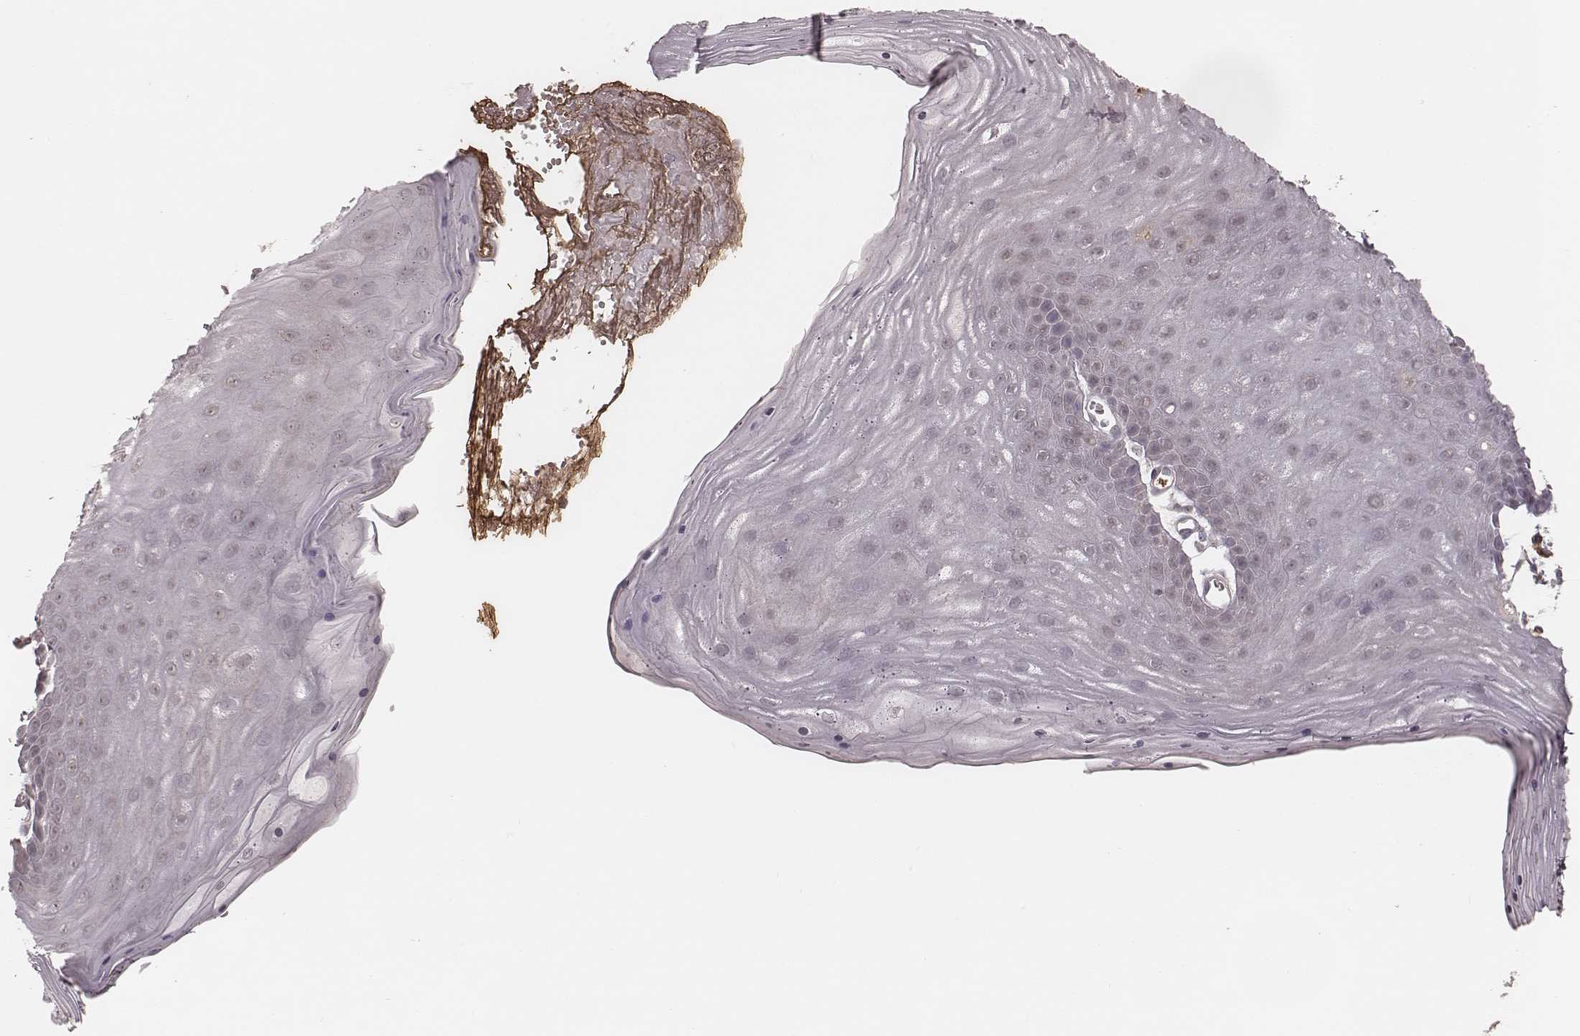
{"staining": {"intensity": "negative", "quantity": "none", "location": "none"}, "tissue": "skin", "cell_type": "Epidermal cells", "image_type": "normal", "snomed": [{"axis": "morphology", "description": "Normal tissue, NOS"}, {"axis": "topography", "description": "Anal"}], "caption": "Image shows no protein positivity in epidermal cells of normal skin. (Stains: DAB immunohistochemistry with hematoxylin counter stain, Microscopy: brightfield microscopy at high magnification).", "gene": "IL5", "patient": {"sex": "male", "age": 53}}